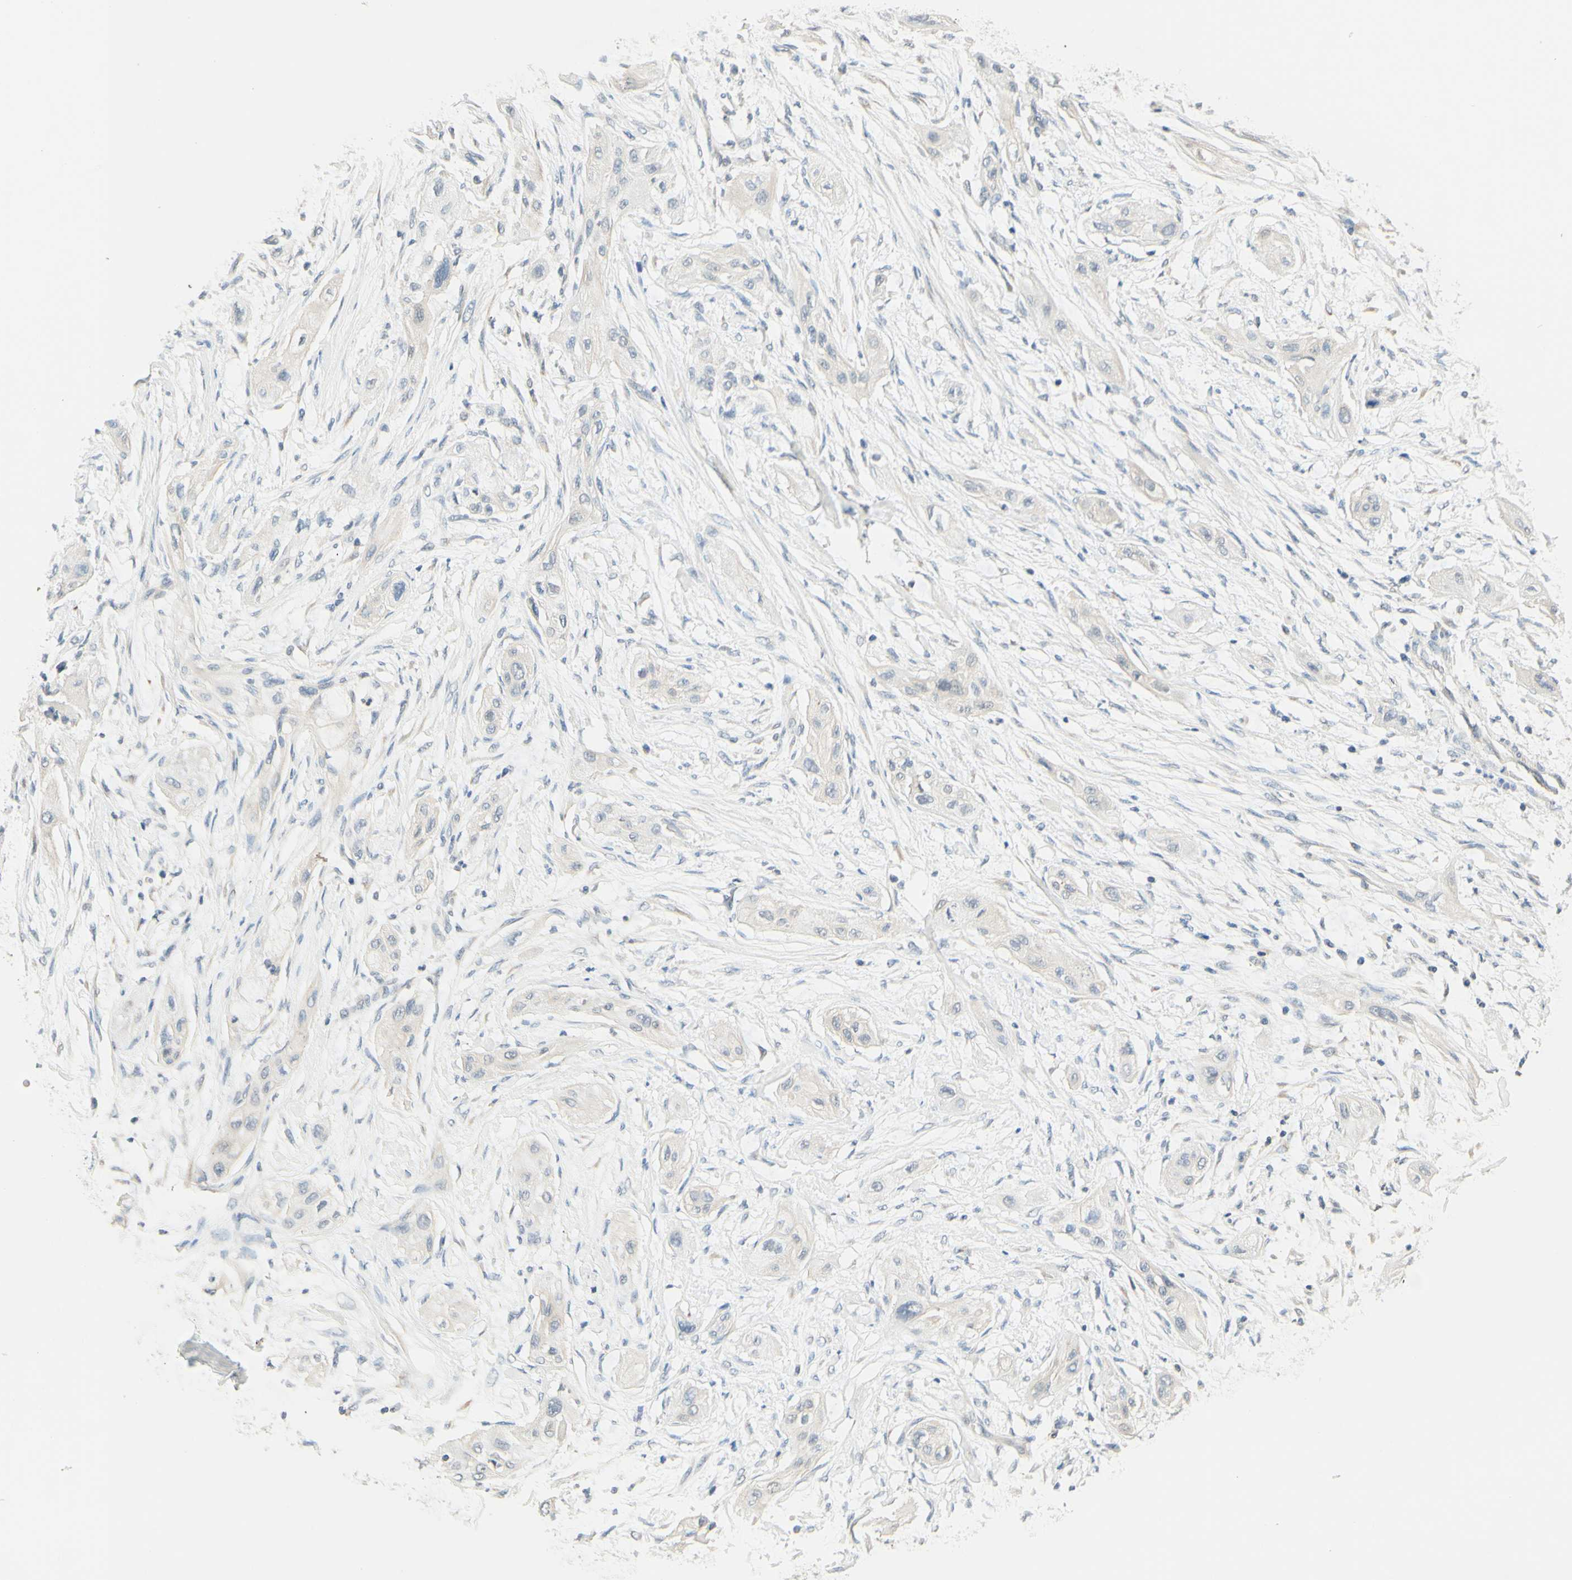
{"staining": {"intensity": "negative", "quantity": "none", "location": "none"}, "tissue": "lung cancer", "cell_type": "Tumor cells", "image_type": "cancer", "snomed": [{"axis": "morphology", "description": "Squamous cell carcinoma, NOS"}, {"axis": "topography", "description": "Lung"}], "caption": "Immunohistochemistry image of squamous cell carcinoma (lung) stained for a protein (brown), which reveals no expression in tumor cells.", "gene": "MAG", "patient": {"sex": "female", "age": 47}}